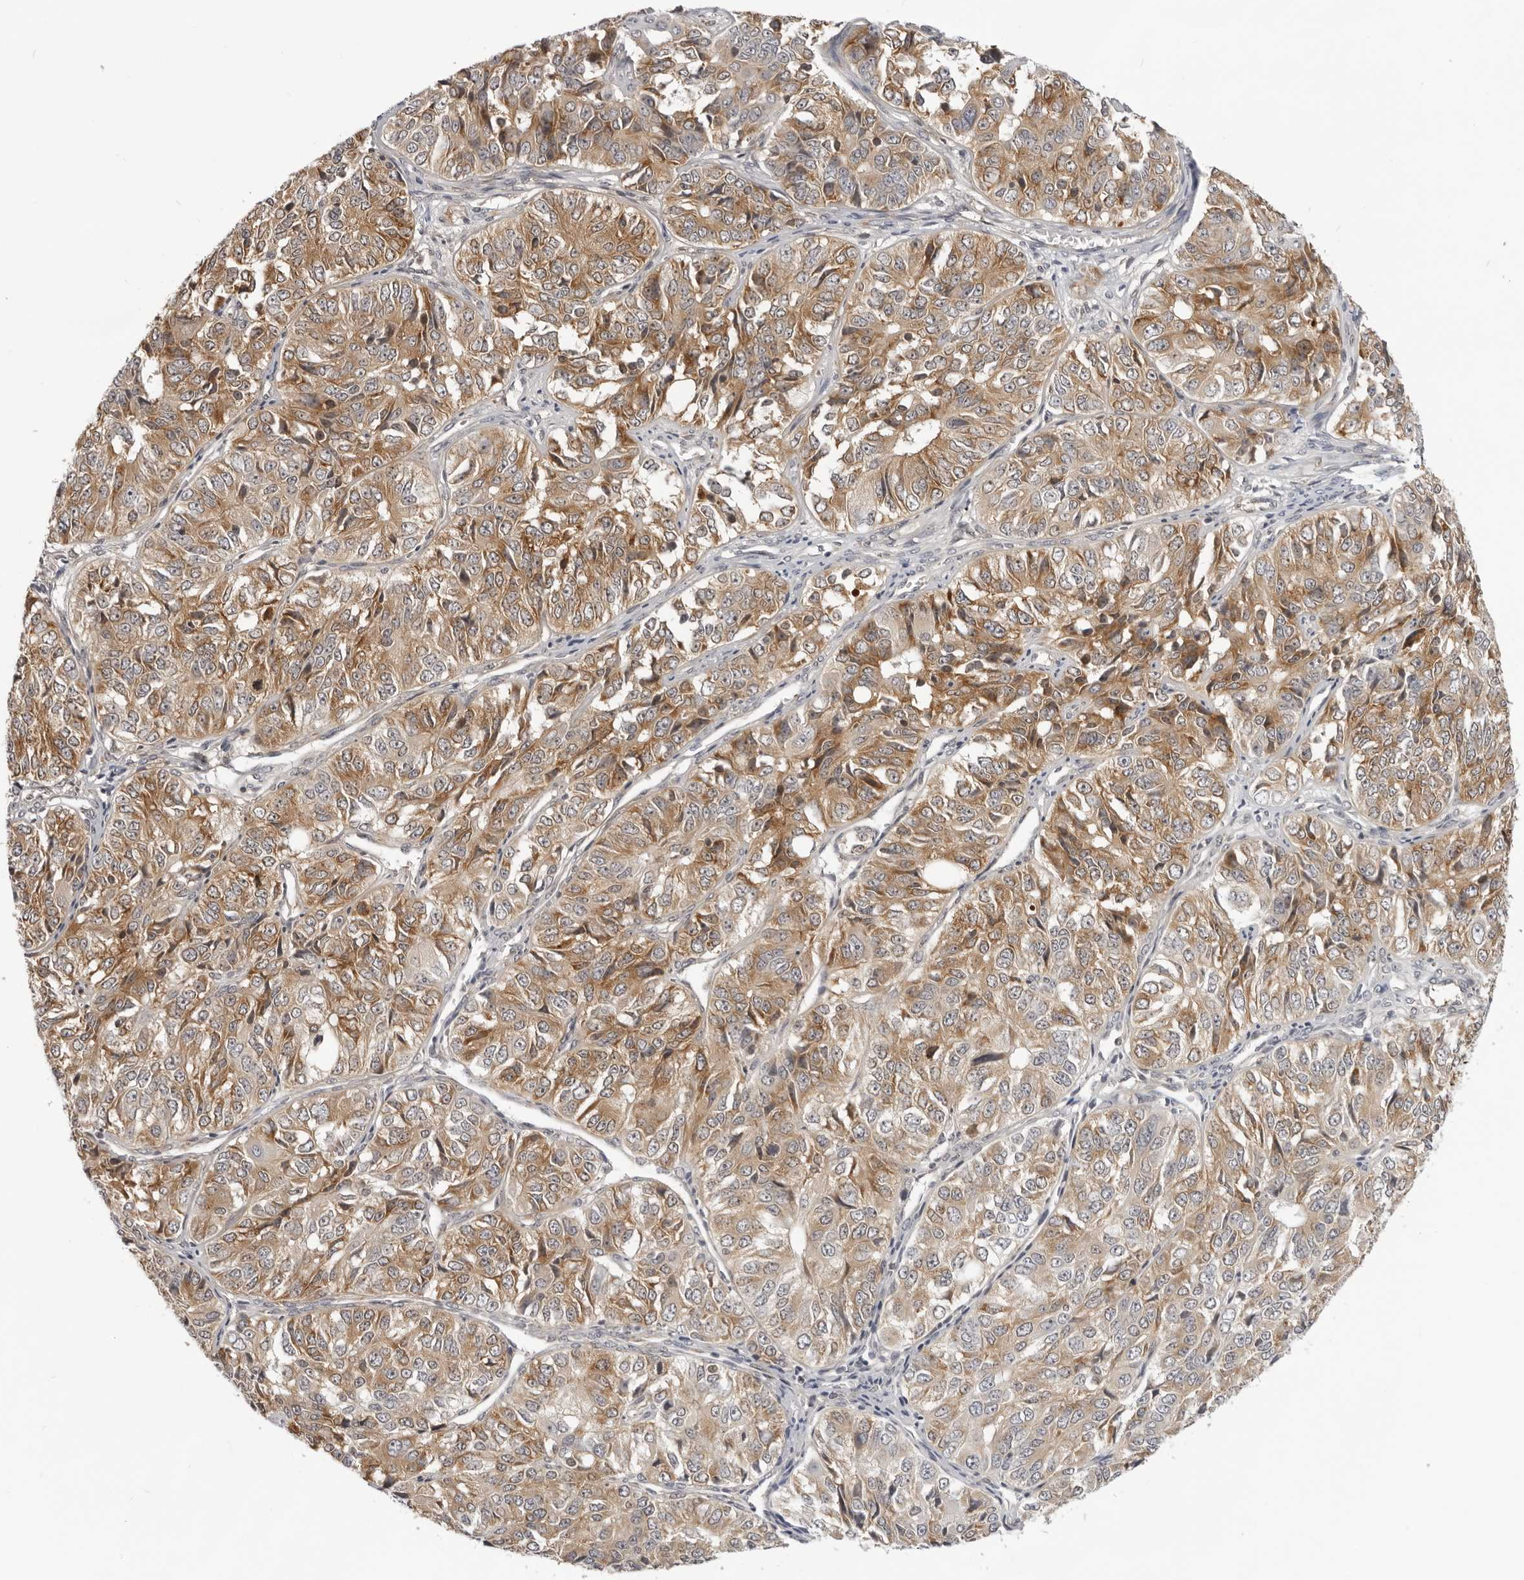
{"staining": {"intensity": "moderate", "quantity": ">75%", "location": "cytoplasmic/membranous"}, "tissue": "ovarian cancer", "cell_type": "Tumor cells", "image_type": "cancer", "snomed": [{"axis": "morphology", "description": "Carcinoma, endometroid"}, {"axis": "topography", "description": "Ovary"}], "caption": "IHC photomicrograph of neoplastic tissue: endometroid carcinoma (ovarian) stained using immunohistochemistry exhibits medium levels of moderate protein expression localized specifically in the cytoplasmic/membranous of tumor cells, appearing as a cytoplasmic/membranous brown color.", "gene": "SRGAP2", "patient": {"sex": "female", "age": 51}}